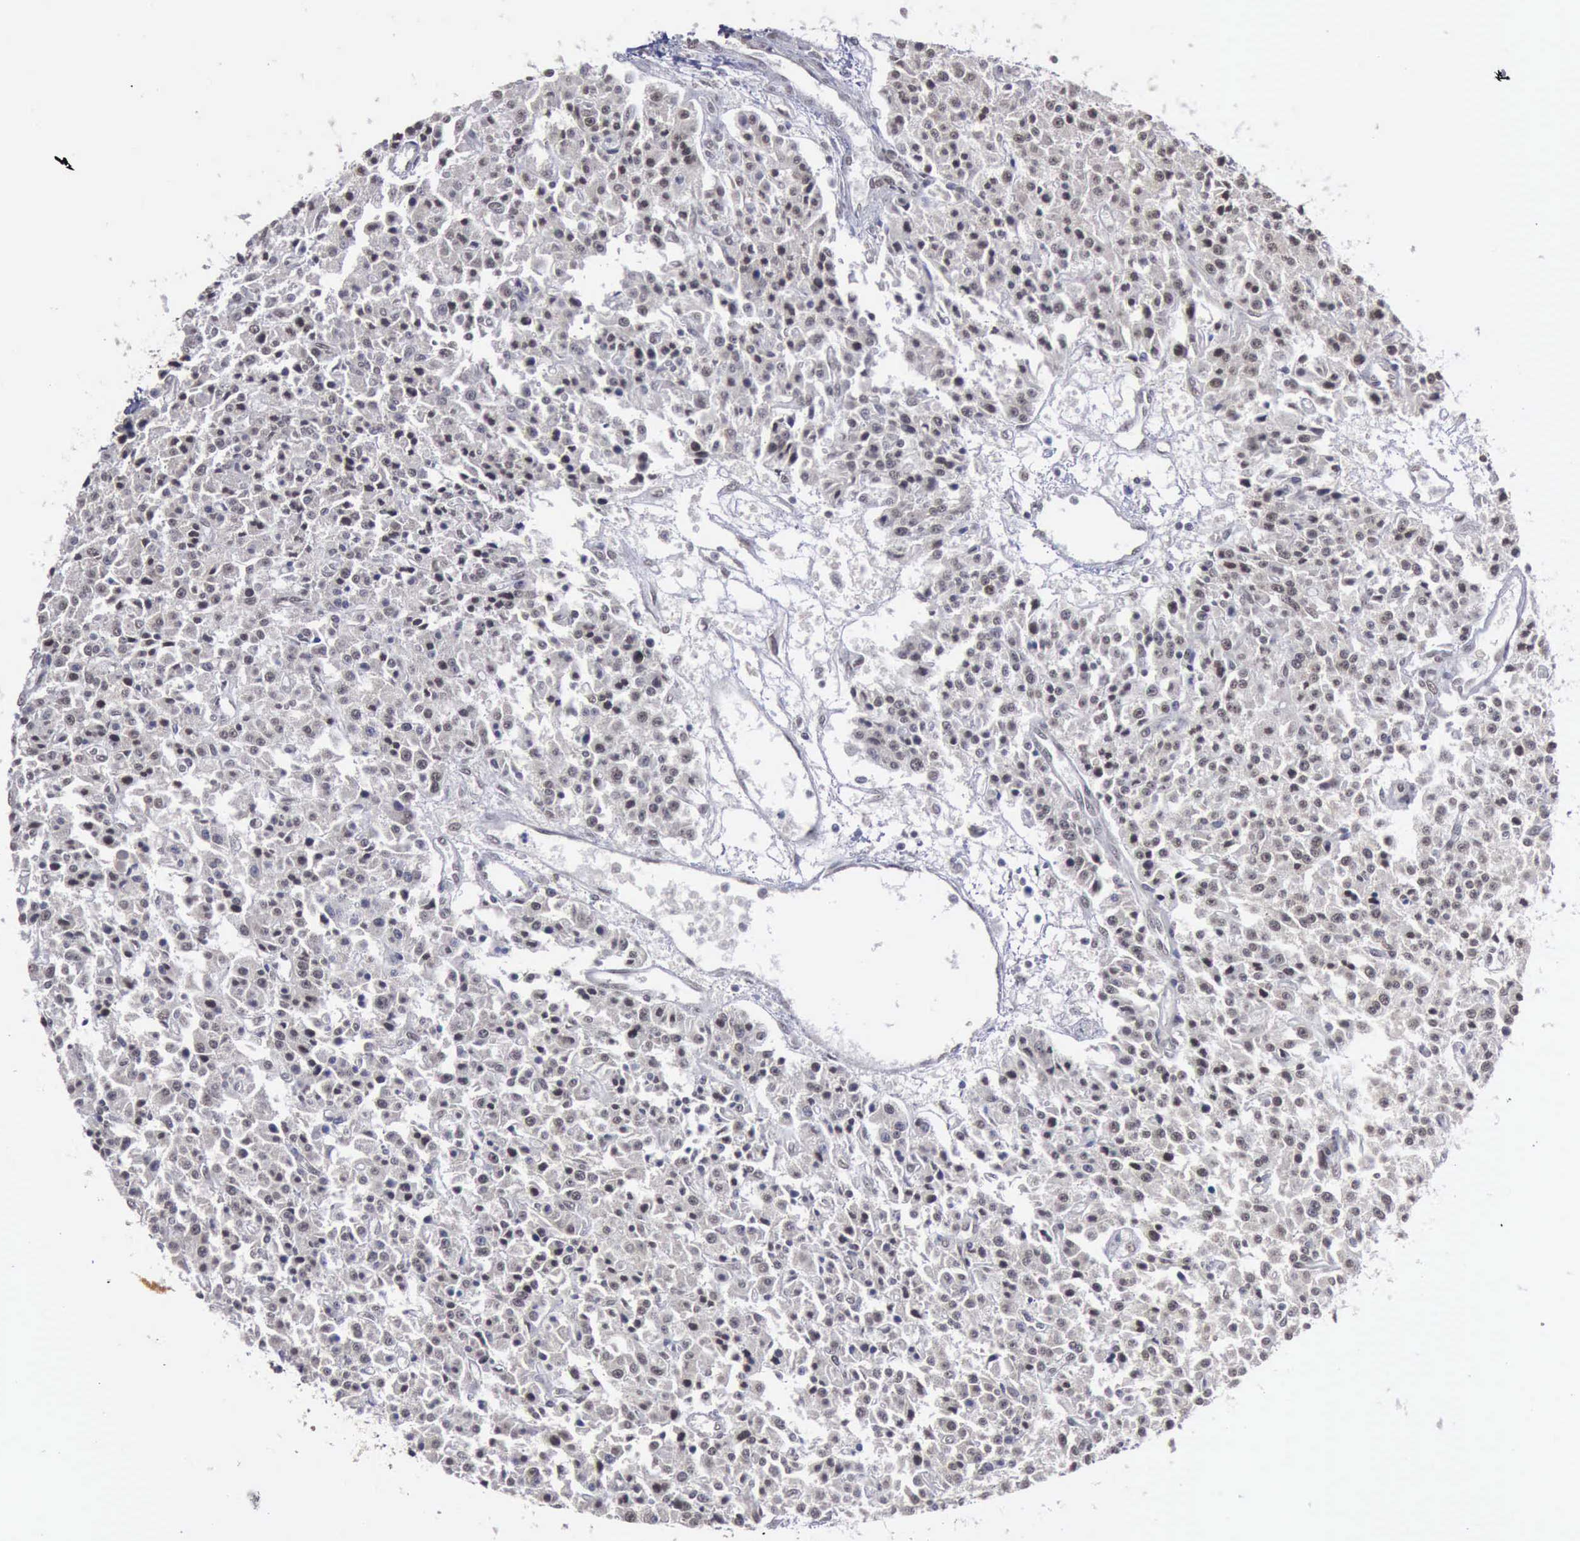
{"staining": {"intensity": "weak", "quantity": "25%-75%", "location": "cytoplasmic/membranous,nuclear"}, "tissue": "carcinoid", "cell_type": "Tumor cells", "image_type": "cancer", "snomed": [{"axis": "morphology", "description": "Carcinoid, malignant, NOS"}, {"axis": "topography", "description": "Stomach"}], "caption": "Immunohistochemical staining of carcinoid (malignant) demonstrates weak cytoplasmic/membranous and nuclear protein positivity in about 25%-75% of tumor cells.", "gene": "RTCB", "patient": {"sex": "female", "age": 76}}